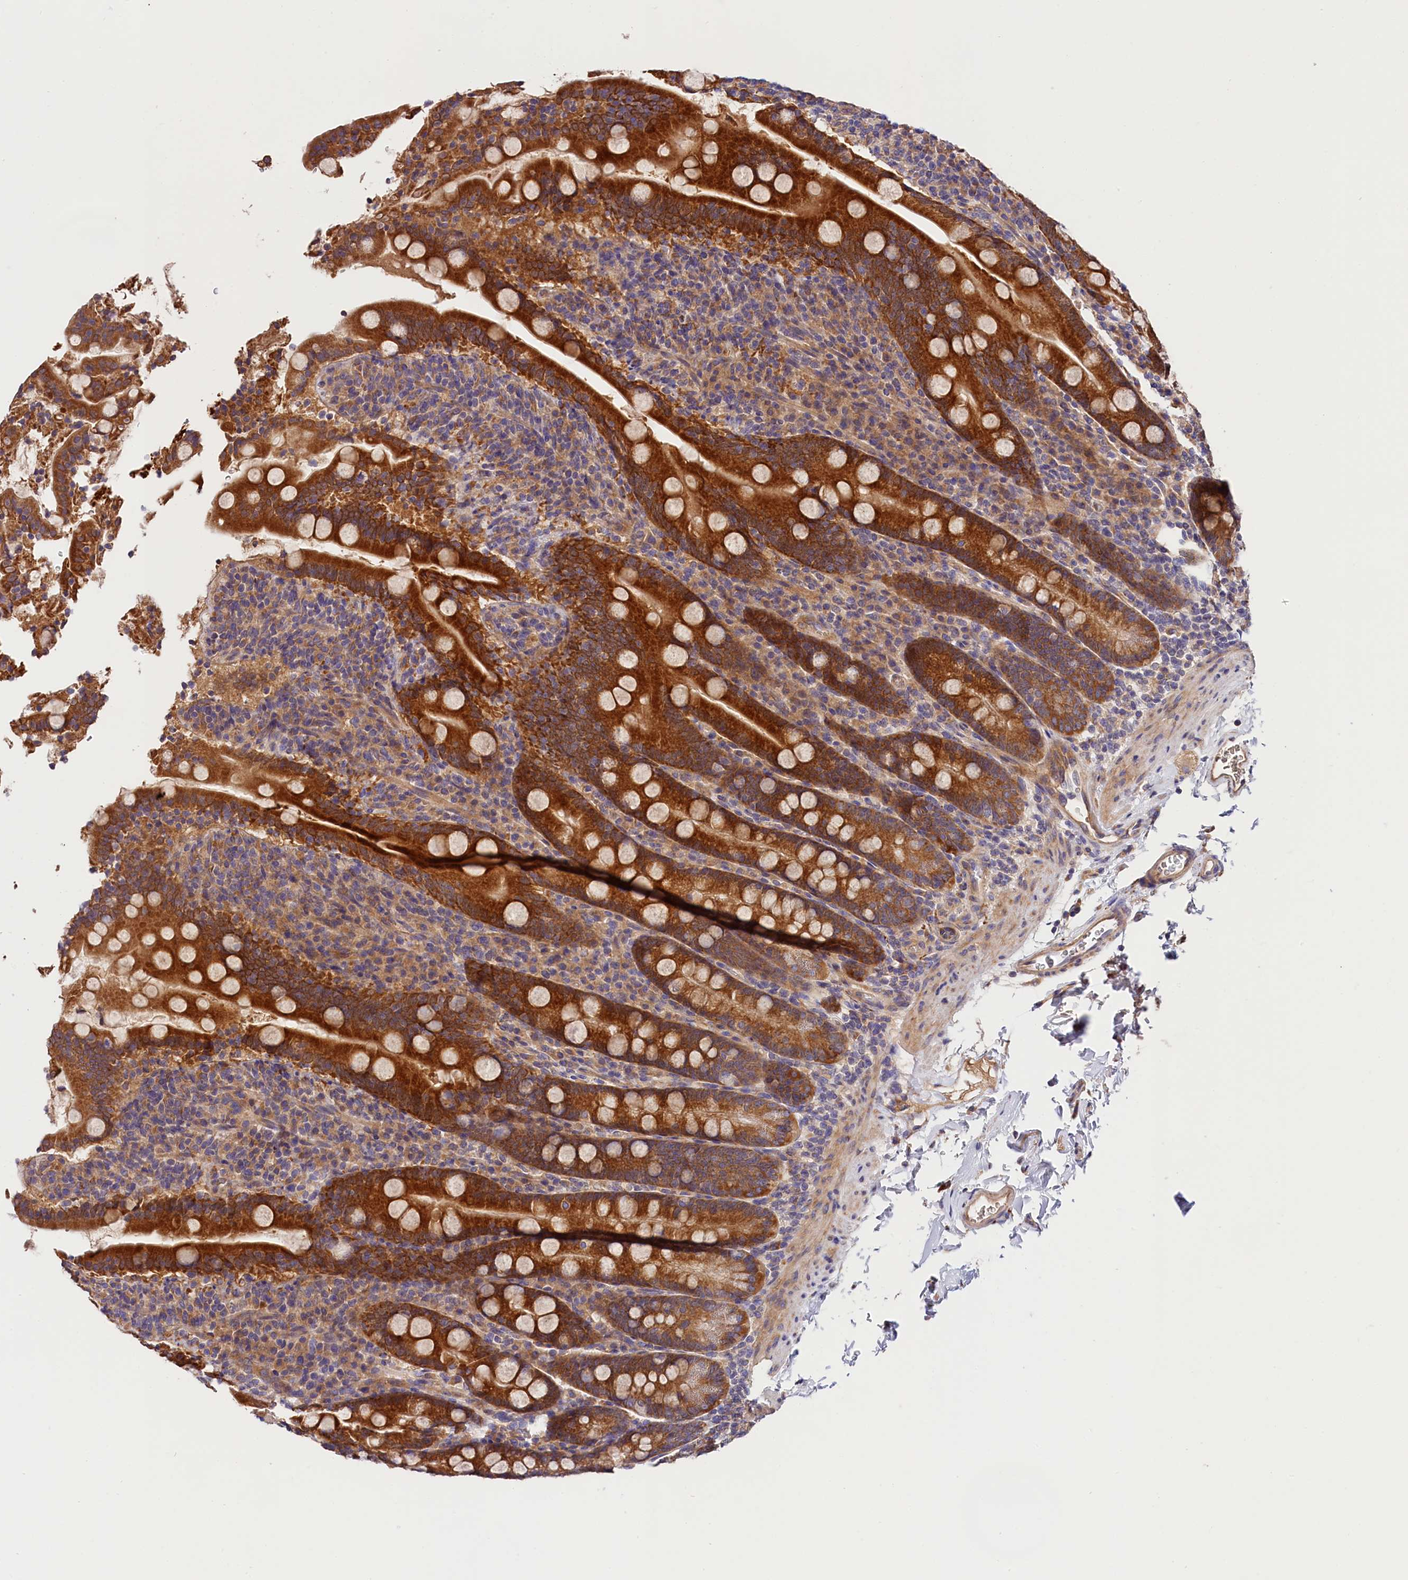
{"staining": {"intensity": "strong", "quantity": ">75%", "location": "cytoplasmic/membranous"}, "tissue": "duodenum", "cell_type": "Glandular cells", "image_type": "normal", "snomed": [{"axis": "morphology", "description": "Normal tissue, NOS"}, {"axis": "topography", "description": "Duodenum"}], "caption": "Normal duodenum demonstrates strong cytoplasmic/membranous expression in approximately >75% of glandular cells, visualized by immunohistochemistry. The protein of interest is stained brown, and the nuclei are stained in blue (DAB IHC with brightfield microscopy, high magnification).", "gene": "SPG11", "patient": {"sex": "male", "age": 35}}